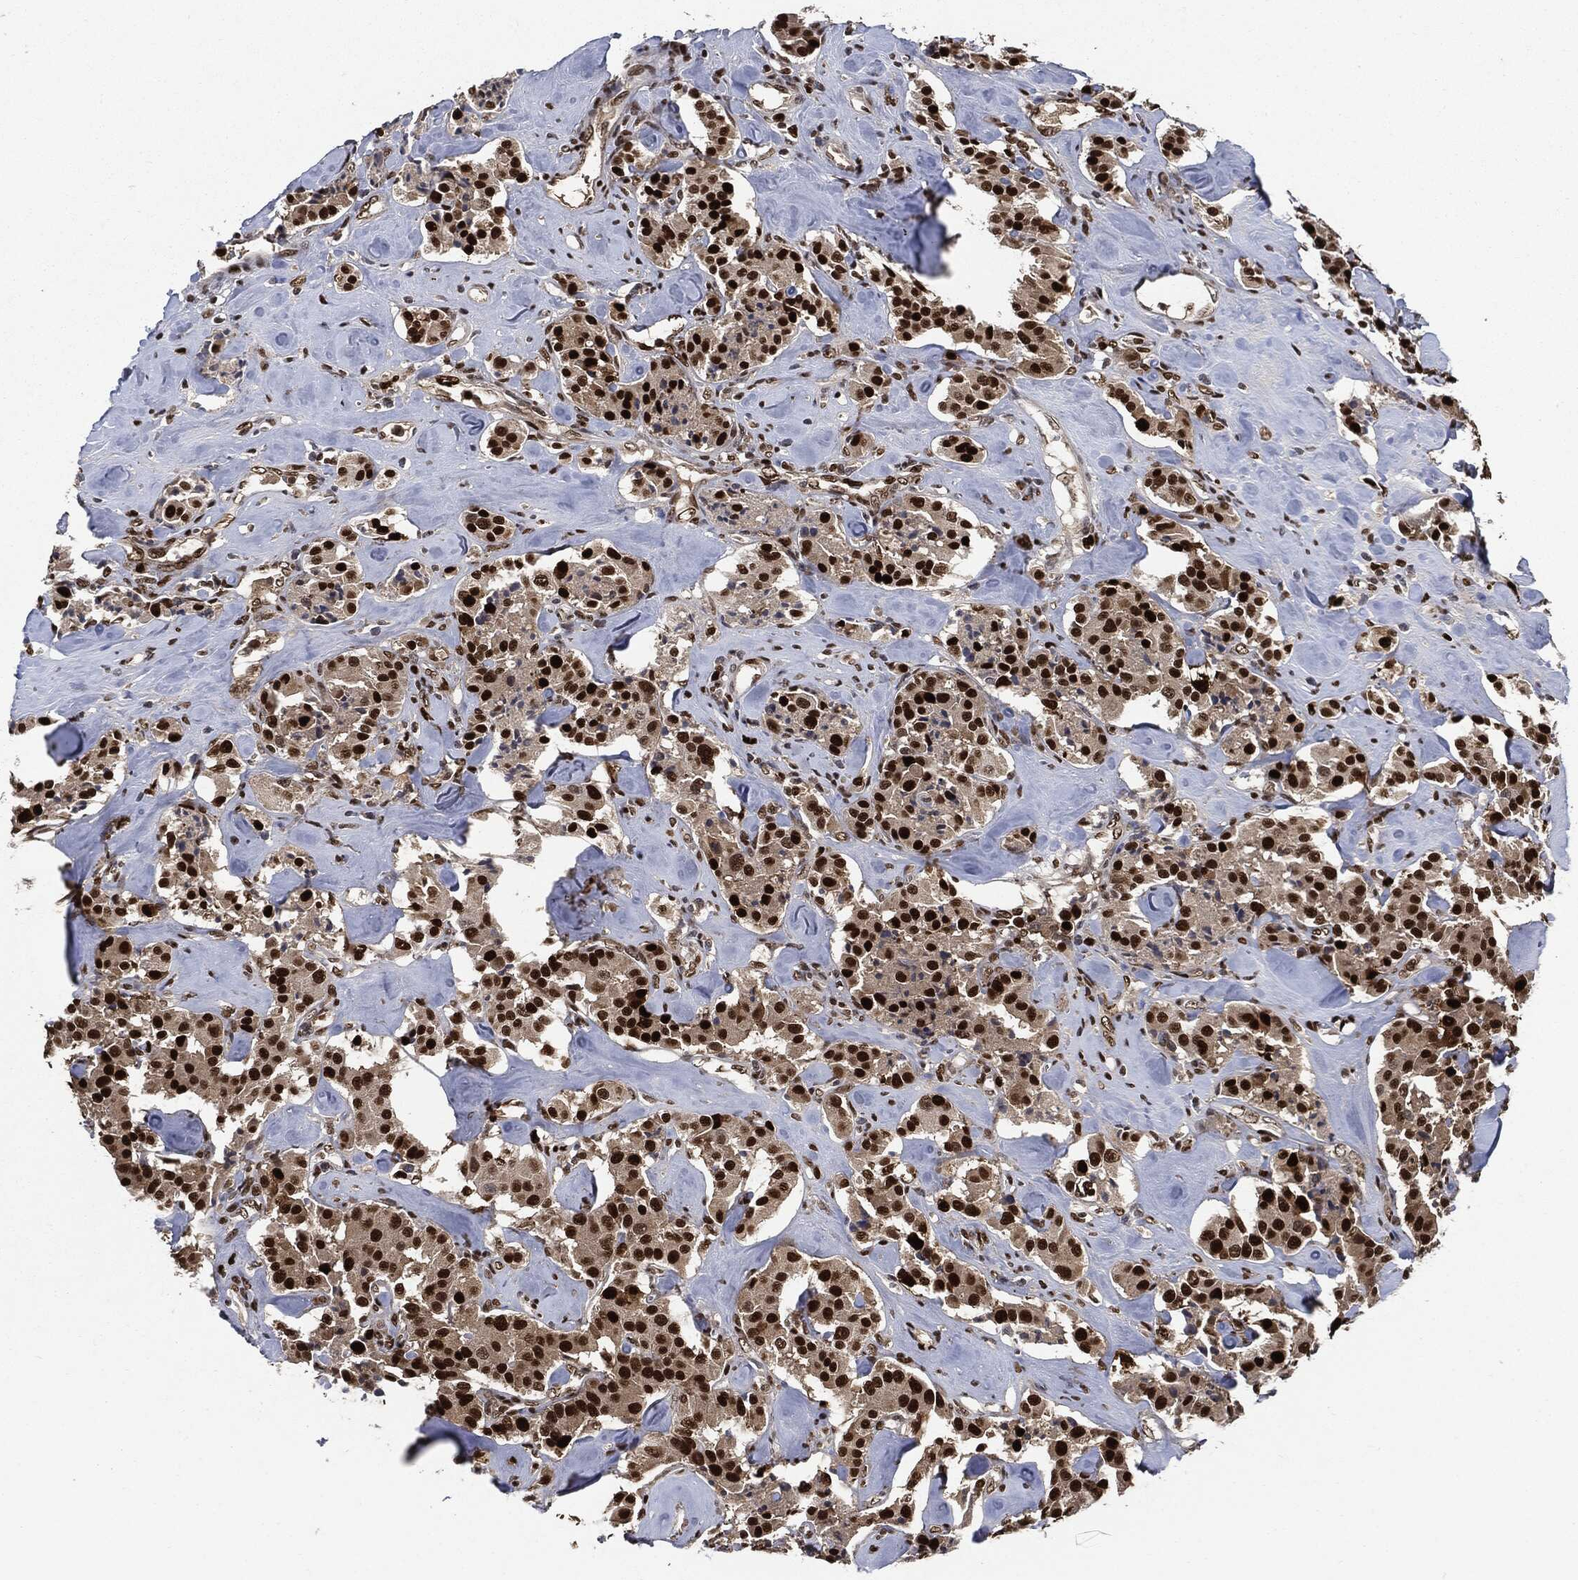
{"staining": {"intensity": "strong", "quantity": ">75%", "location": "nuclear"}, "tissue": "carcinoid", "cell_type": "Tumor cells", "image_type": "cancer", "snomed": [{"axis": "morphology", "description": "Carcinoid, malignant, NOS"}, {"axis": "topography", "description": "Pancreas"}], "caption": "Immunohistochemistry of carcinoid displays high levels of strong nuclear positivity in about >75% of tumor cells.", "gene": "PCNA", "patient": {"sex": "male", "age": 41}}